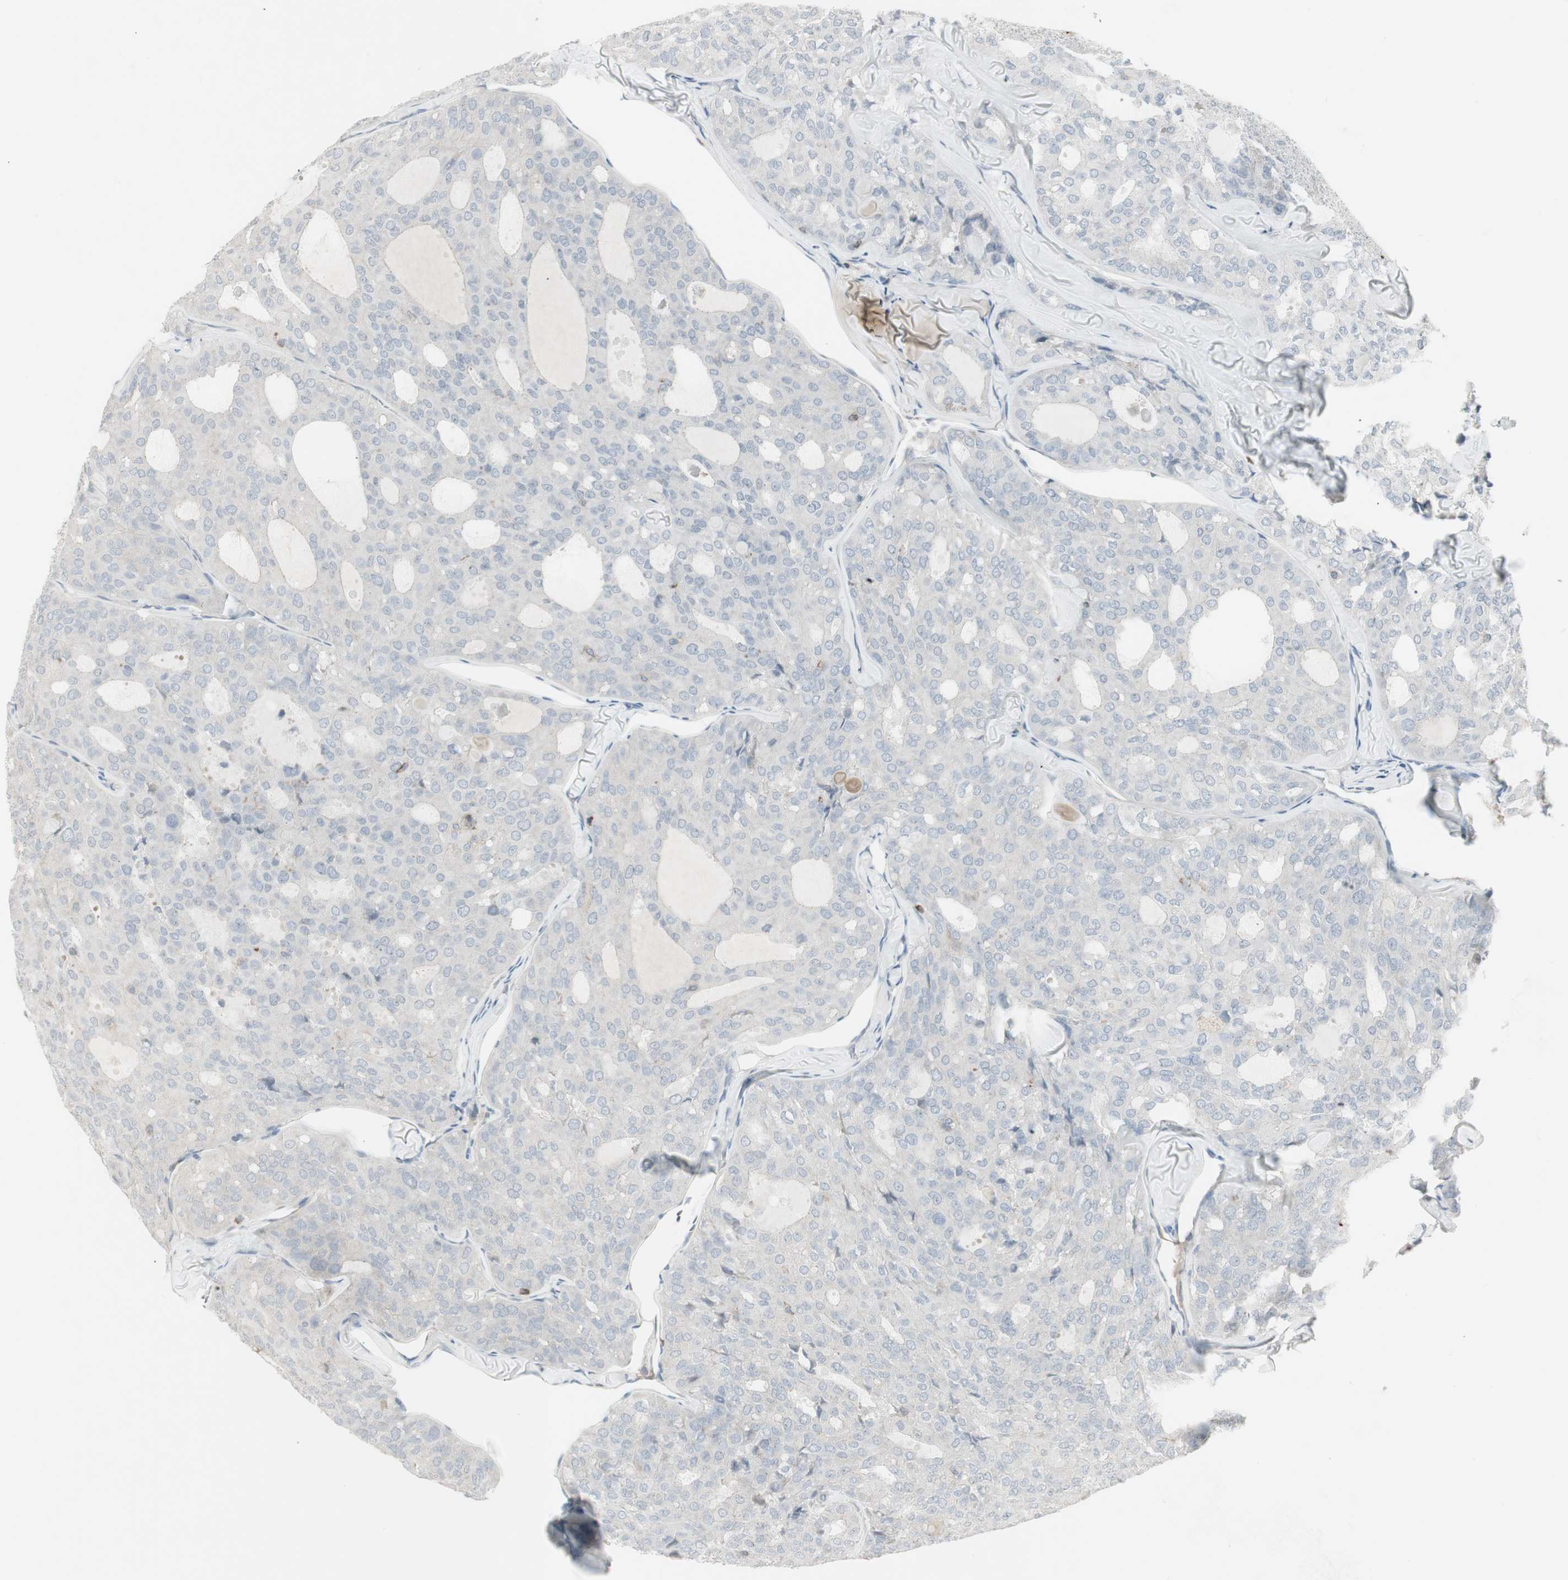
{"staining": {"intensity": "negative", "quantity": "none", "location": "none"}, "tissue": "thyroid cancer", "cell_type": "Tumor cells", "image_type": "cancer", "snomed": [{"axis": "morphology", "description": "Follicular adenoma carcinoma, NOS"}, {"axis": "topography", "description": "Thyroid gland"}], "caption": "DAB (3,3'-diaminobenzidine) immunohistochemical staining of human follicular adenoma carcinoma (thyroid) demonstrates no significant staining in tumor cells.", "gene": "MAP4K4", "patient": {"sex": "male", "age": 75}}